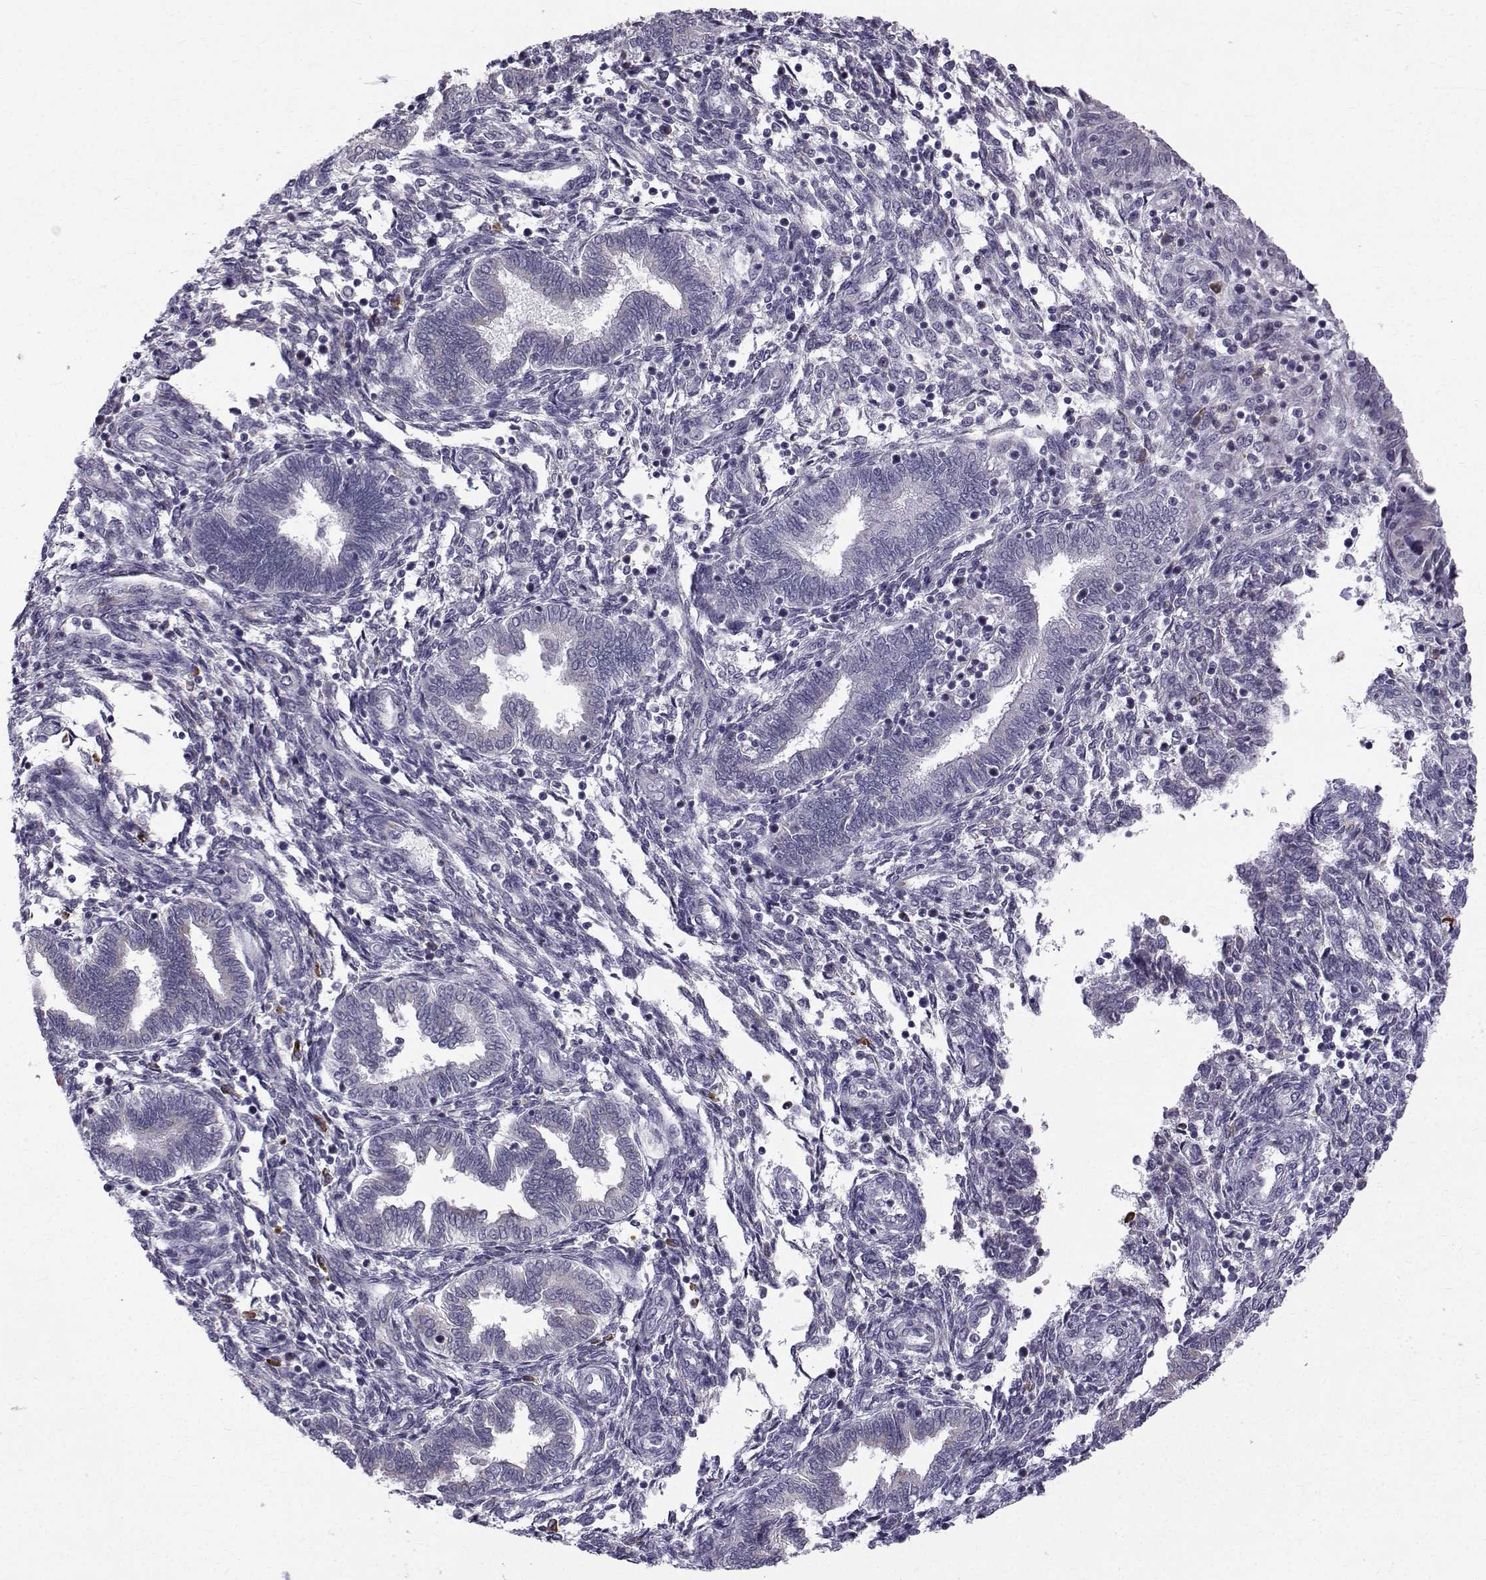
{"staining": {"intensity": "negative", "quantity": "none", "location": "none"}, "tissue": "endometrium", "cell_type": "Cells in endometrial stroma", "image_type": "normal", "snomed": [{"axis": "morphology", "description": "Normal tissue, NOS"}, {"axis": "topography", "description": "Endometrium"}], "caption": "Histopathology image shows no protein staining in cells in endometrial stroma of unremarkable endometrium. Nuclei are stained in blue.", "gene": "ROPN1B", "patient": {"sex": "female", "age": 42}}